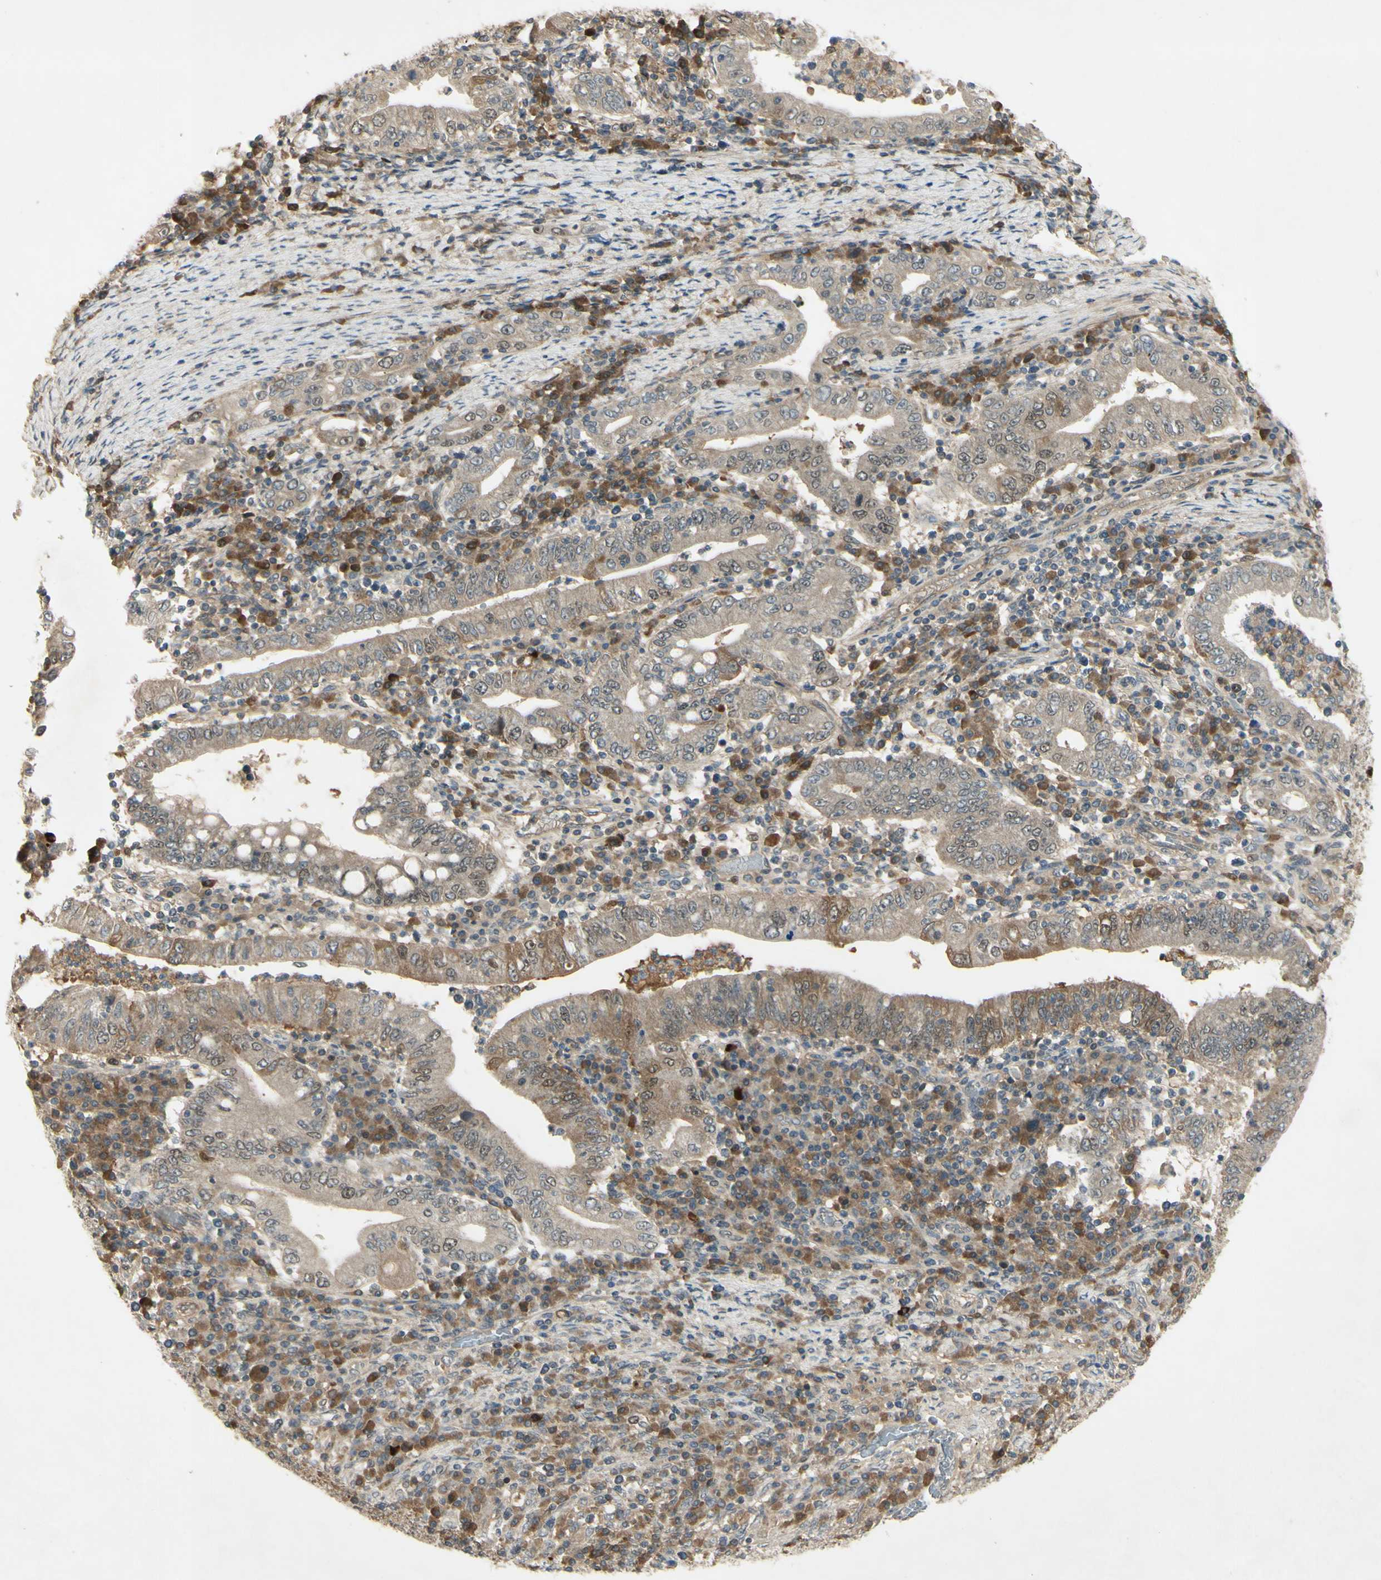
{"staining": {"intensity": "negative", "quantity": "none", "location": "none"}, "tissue": "stomach cancer", "cell_type": "Tumor cells", "image_type": "cancer", "snomed": [{"axis": "morphology", "description": "Normal tissue, NOS"}, {"axis": "morphology", "description": "Adenocarcinoma, NOS"}, {"axis": "topography", "description": "Esophagus"}, {"axis": "topography", "description": "Stomach, upper"}, {"axis": "topography", "description": "Peripheral nerve tissue"}], "caption": "Micrograph shows no significant protein positivity in tumor cells of stomach cancer (adenocarcinoma). Nuclei are stained in blue.", "gene": "RAD18", "patient": {"sex": "male", "age": 62}}